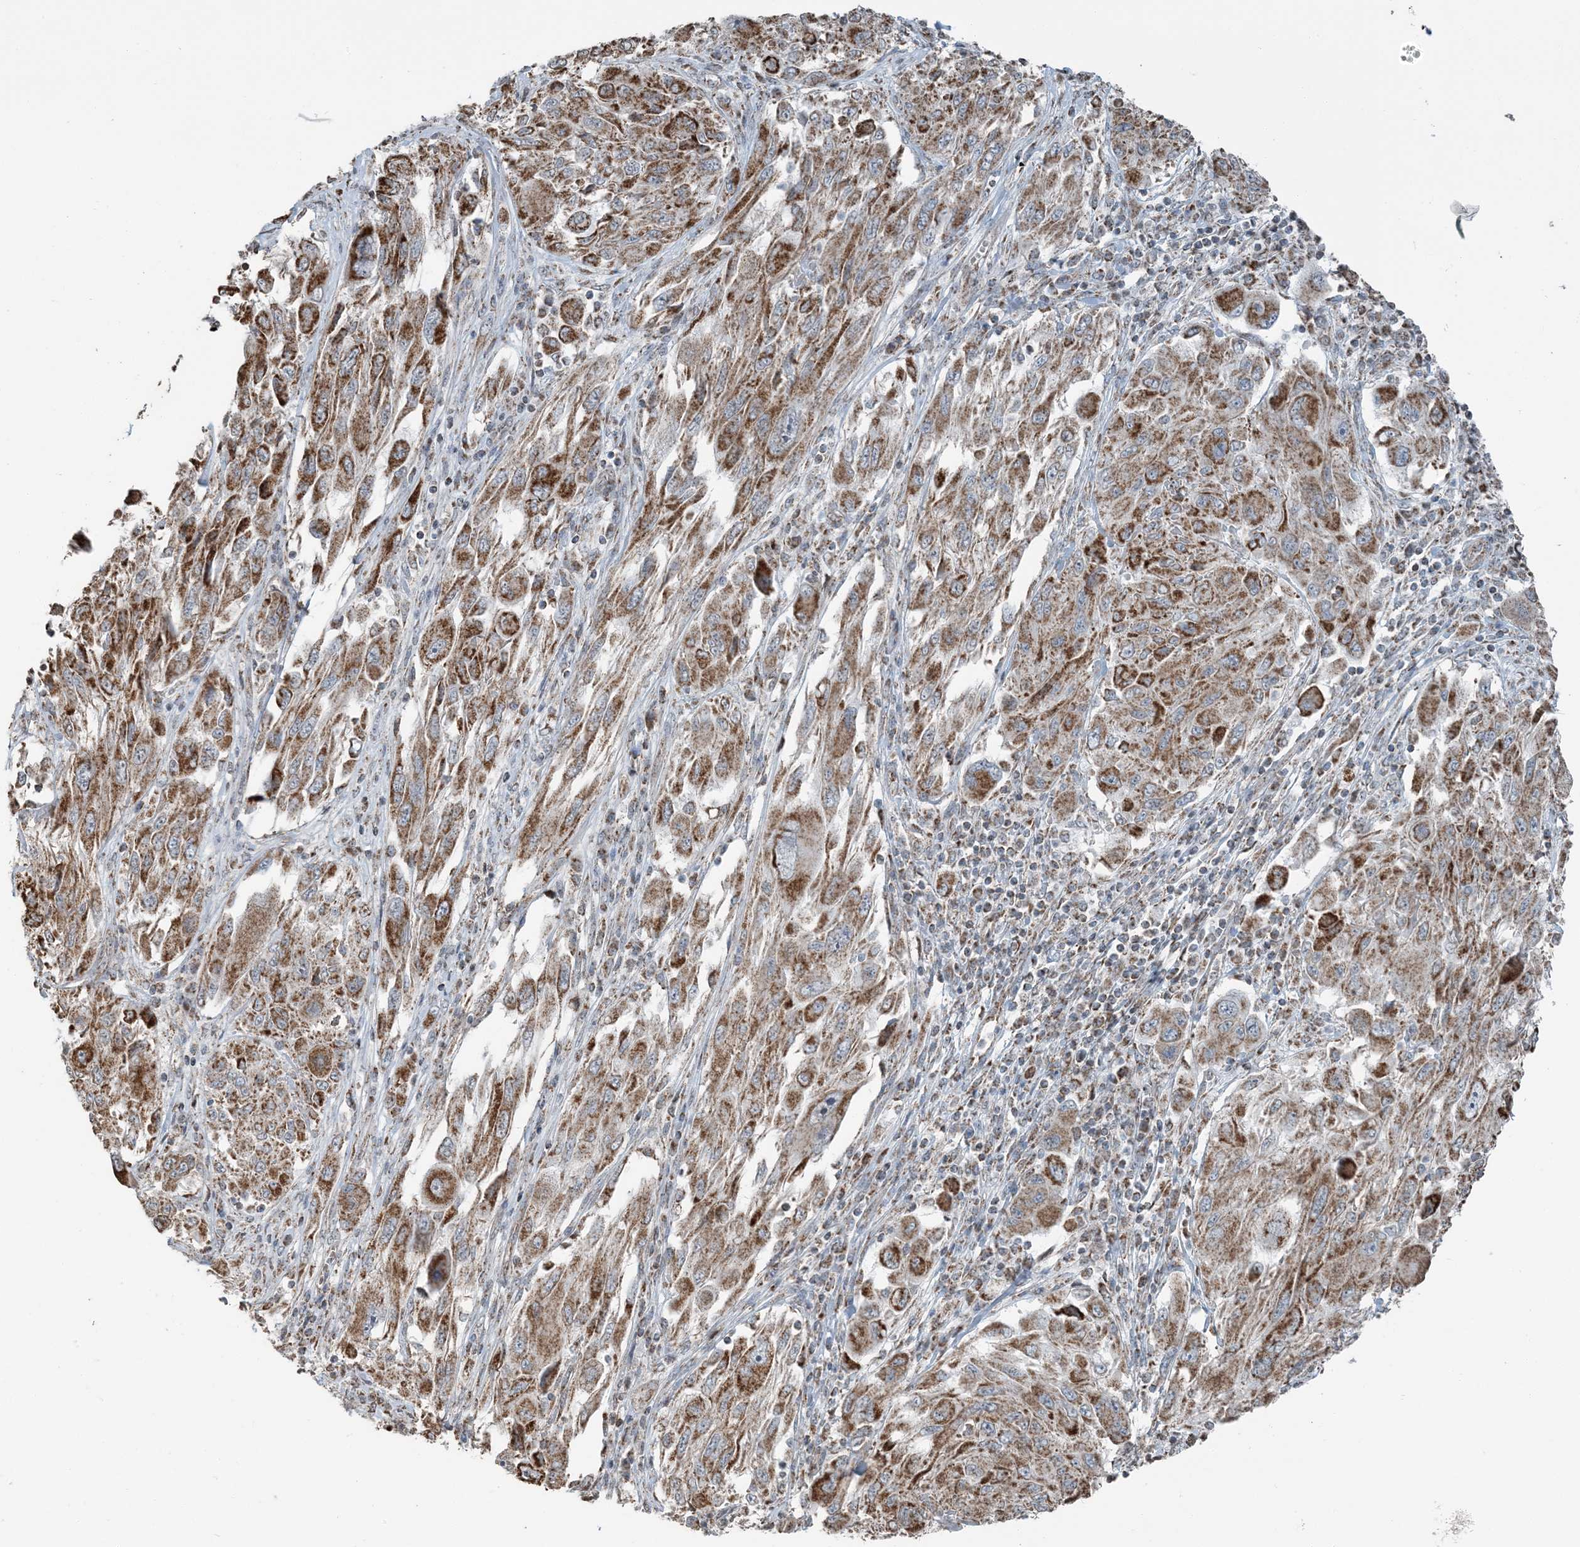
{"staining": {"intensity": "moderate", "quantity": ">75%", "location": "cytoplasmic/membranous"}, "tissue": "melanoma", "cell_type": "Tumor cells", "image_type": "cancer", "snomed": [{"axis": "morphology", "description": "Malignant melanoma, NOS"}, {"axis": "topography", "description": "Skin"}], "caption": "Protein staining shows moderate cytoplasmic/membranous positivity in about >75% of tumor cells in melanoma. The protein is shown in brown color, while the nuclei are stained blue.", "gene": "PILRB", "patient": {"sex": "female", "age": 91}}